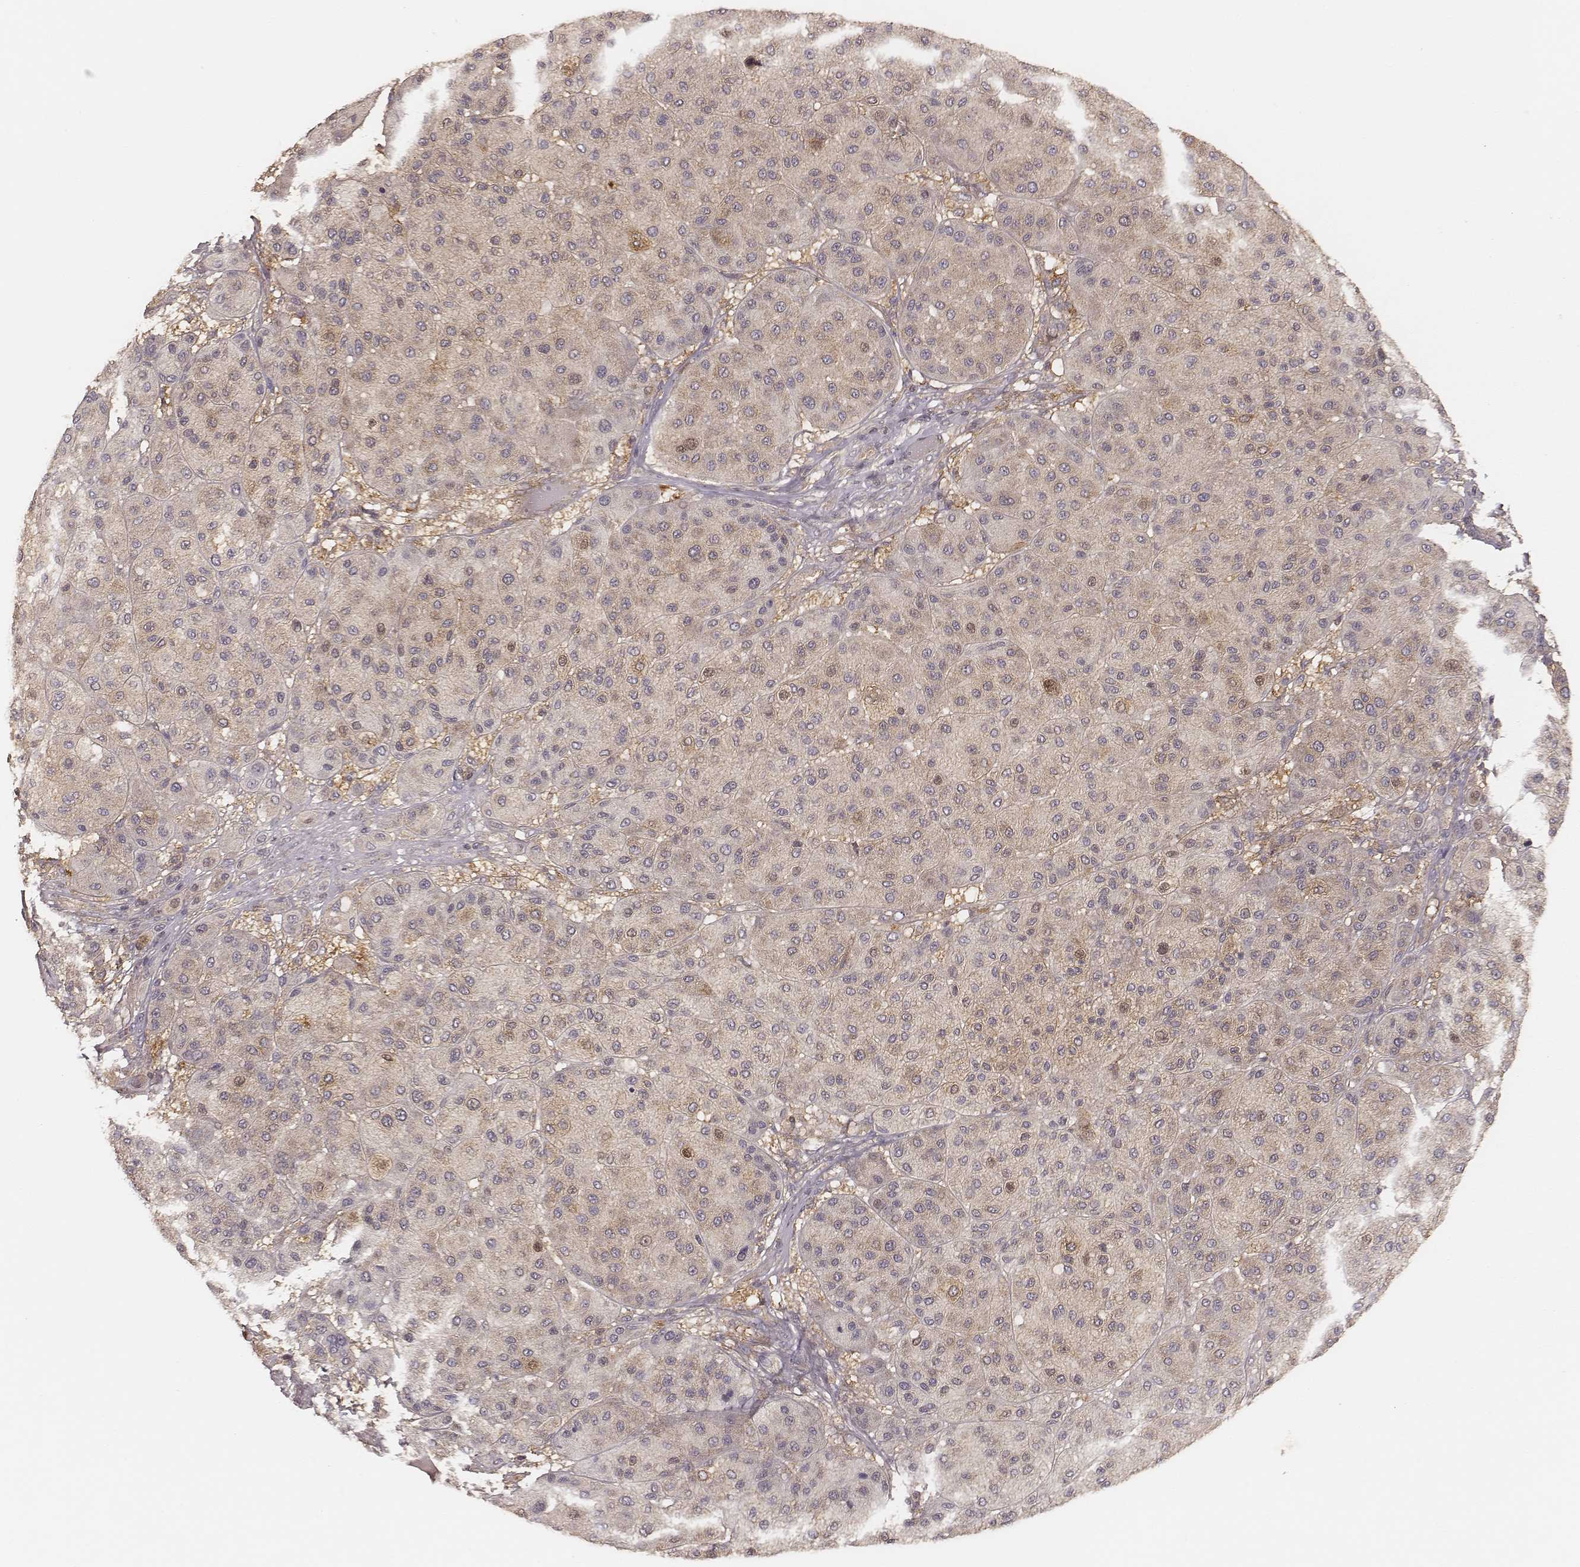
{"staining": {"intensity": "weak", "quantity": "25%-75%", "location": "cytoplasmic/membranous"}, "tissue": "melanoma", "cell_type": "Tumor cells", "image_type": "cancer", "snomed": [{"axis": "morphology", "description": "Malignant melanoma, Metastatic site"}, {"axis": "topography", "description": "Smooth muscle"}], "caption": "The immunohistochemical stain highlights weak cytoplasmic/membranous positivity in tumor cells of melanoma tissue.", "gene": "CARS1", "patient": {"sex": "male", "age": 41}}